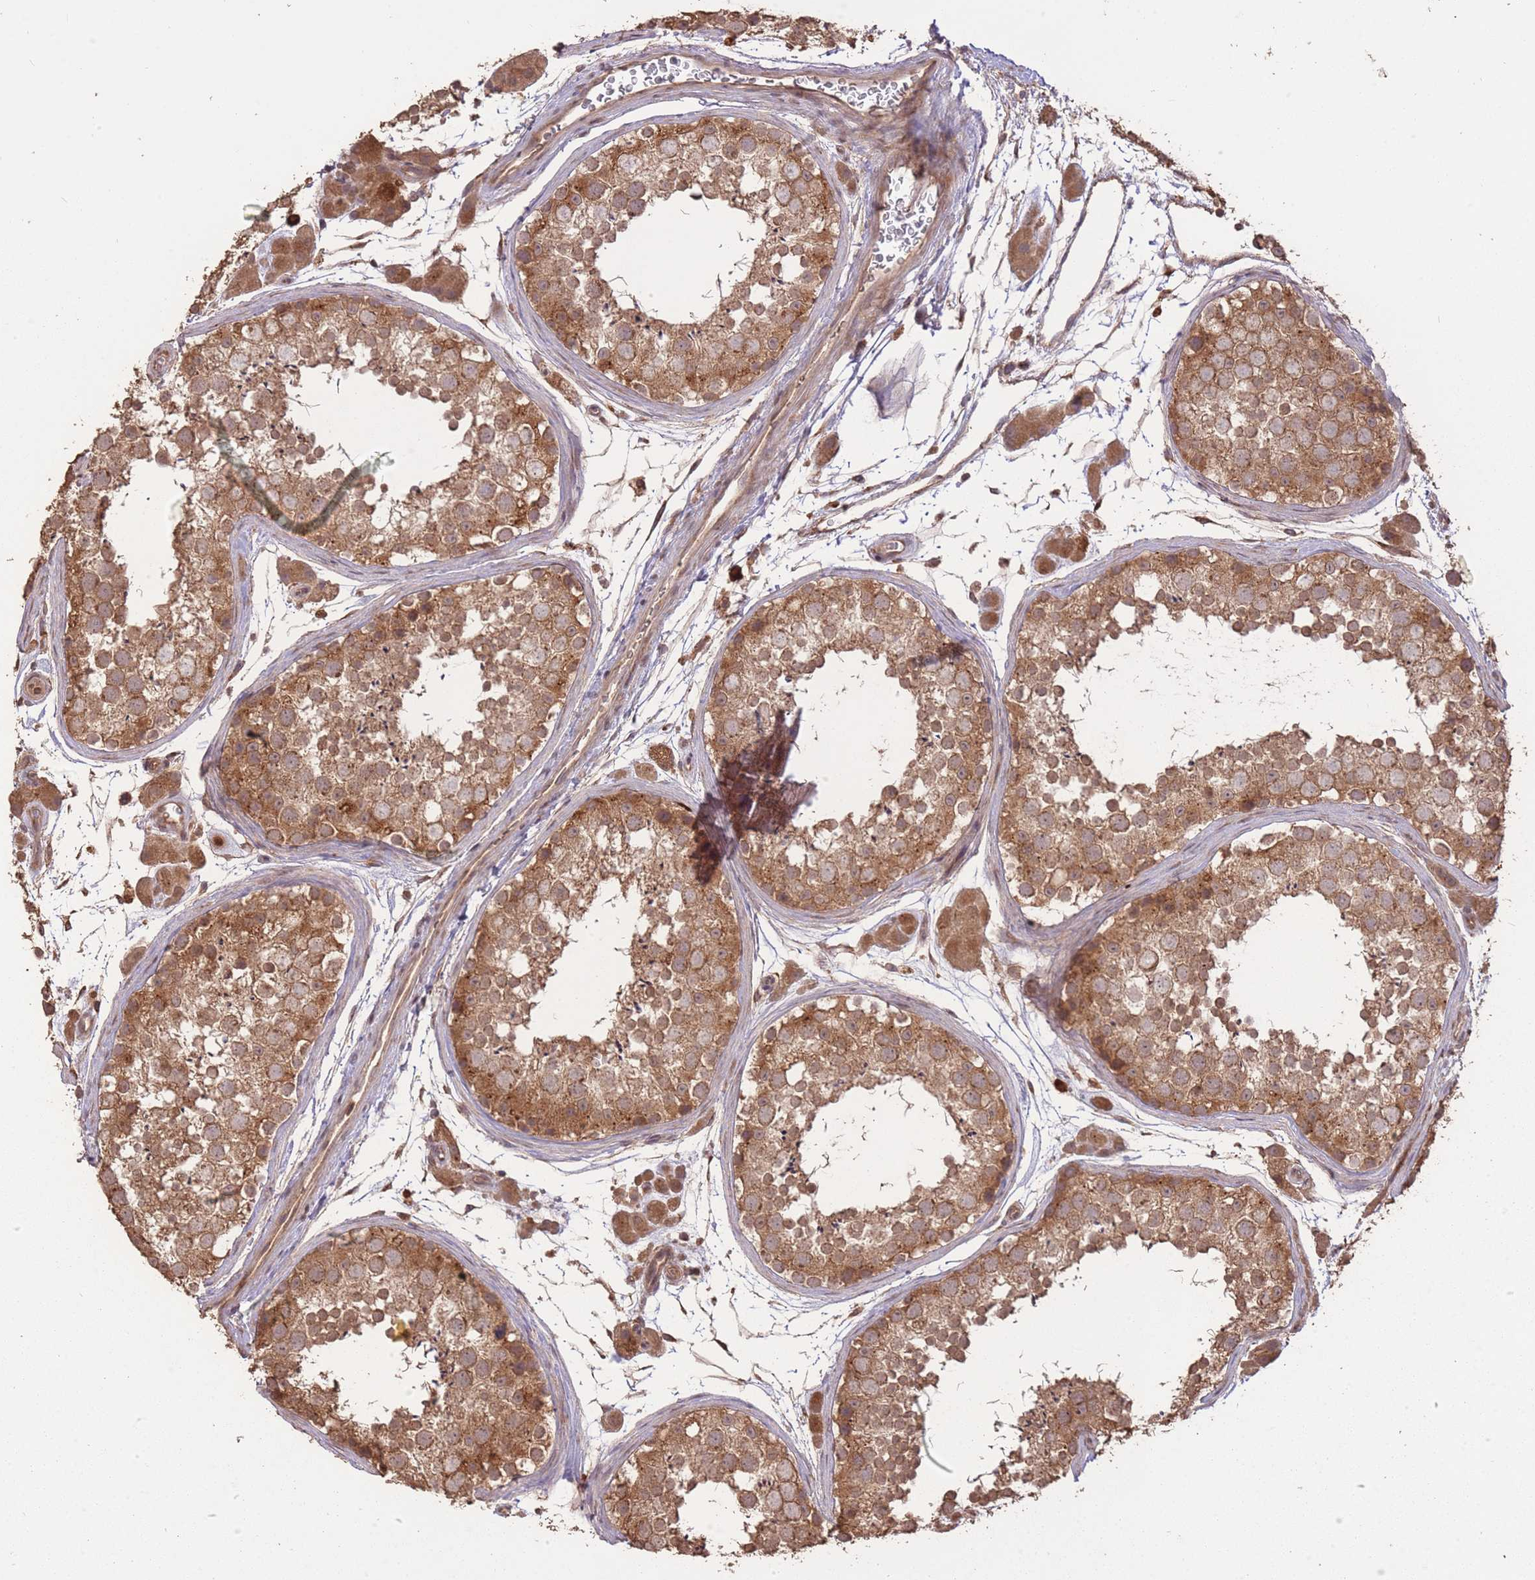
{"staining": {"intensity": "strong", "quantity": ">75%", "location": "cytoplasmic/membranous"}, "tissue": "testis", "cell_type": "Cells in seminiferous ducts", "image_type": "normal", "snomed": [{"axis": "morphology", "description": "Normal tissue, NOS"}, {"axis": "topography", "description": "Testis"}], "caption": "Immunohistochemistry (IHC) staining of unremarkable testis, which displays high levels of strong cytoplasmic/membranous staining in approximately >75% of cells in seminiferous ducts indicating strong cytoplasmic/membranous protein positivity. The staining was performed using DAB (brown) for protein detection and nuclei were counterstained in hematoxylin (blue).", "gene": "ERBB3", "patient": {"sex": "male", "age": 41}}